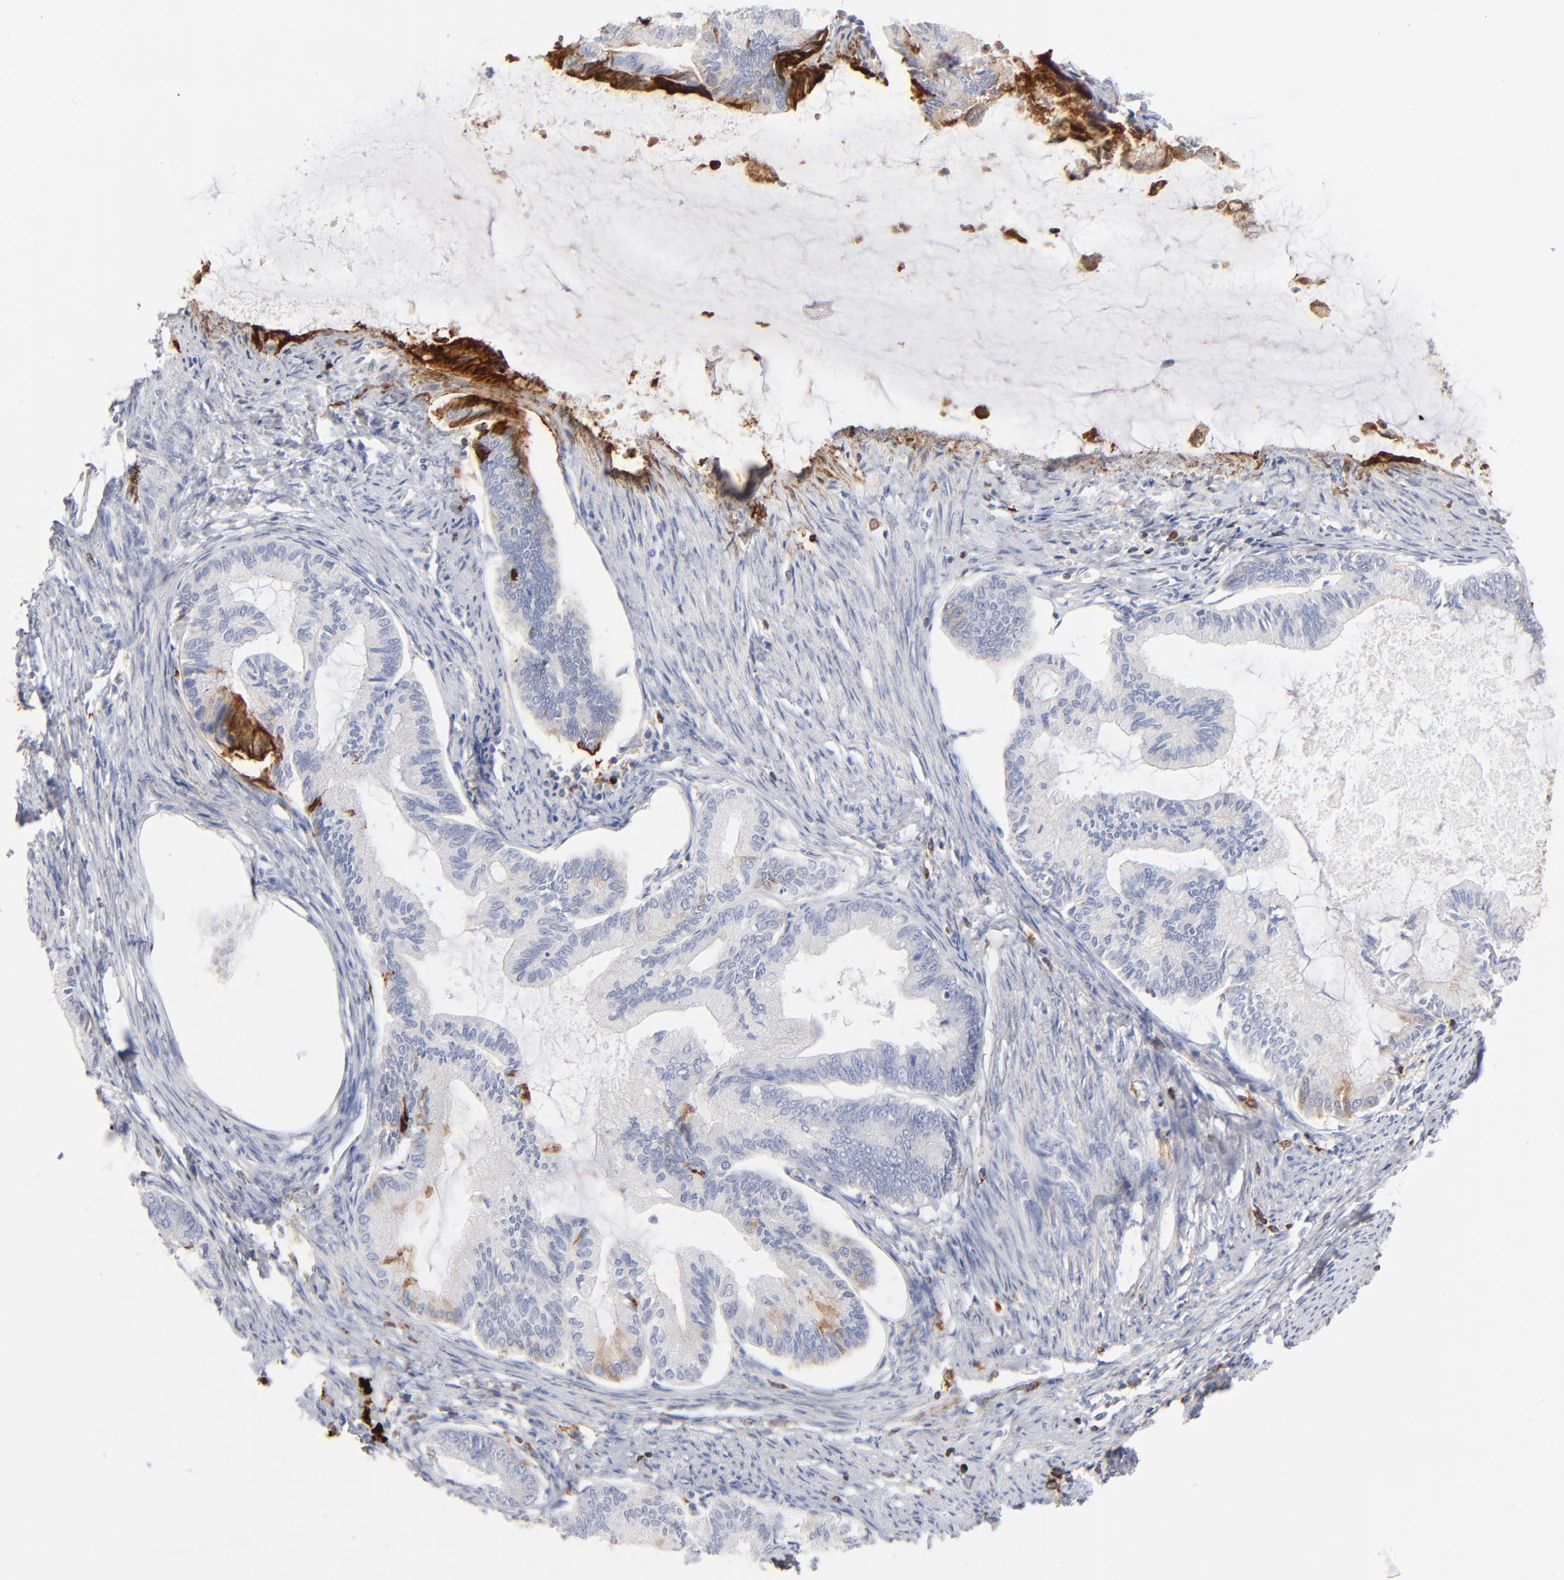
{"staining": {"intensity": "negative", "quantity": "none", "location": "none"}, "tissue": "endometrial cancer", "cell_type": "Tumor cells", "image_type": "cancer", "snomed": [{"axis": "morphology", "description": "Adenocarcinoma, NOS"}, {"axis": "topography", "description": "Endometrium"}], "caption": "This is an immunohistochemistry photomicrograph of adenocarcinoma (endometrial). There is no expression in tumor cells.", "gene": "APOH", "patient": {"sex": "female", "age": 86}}